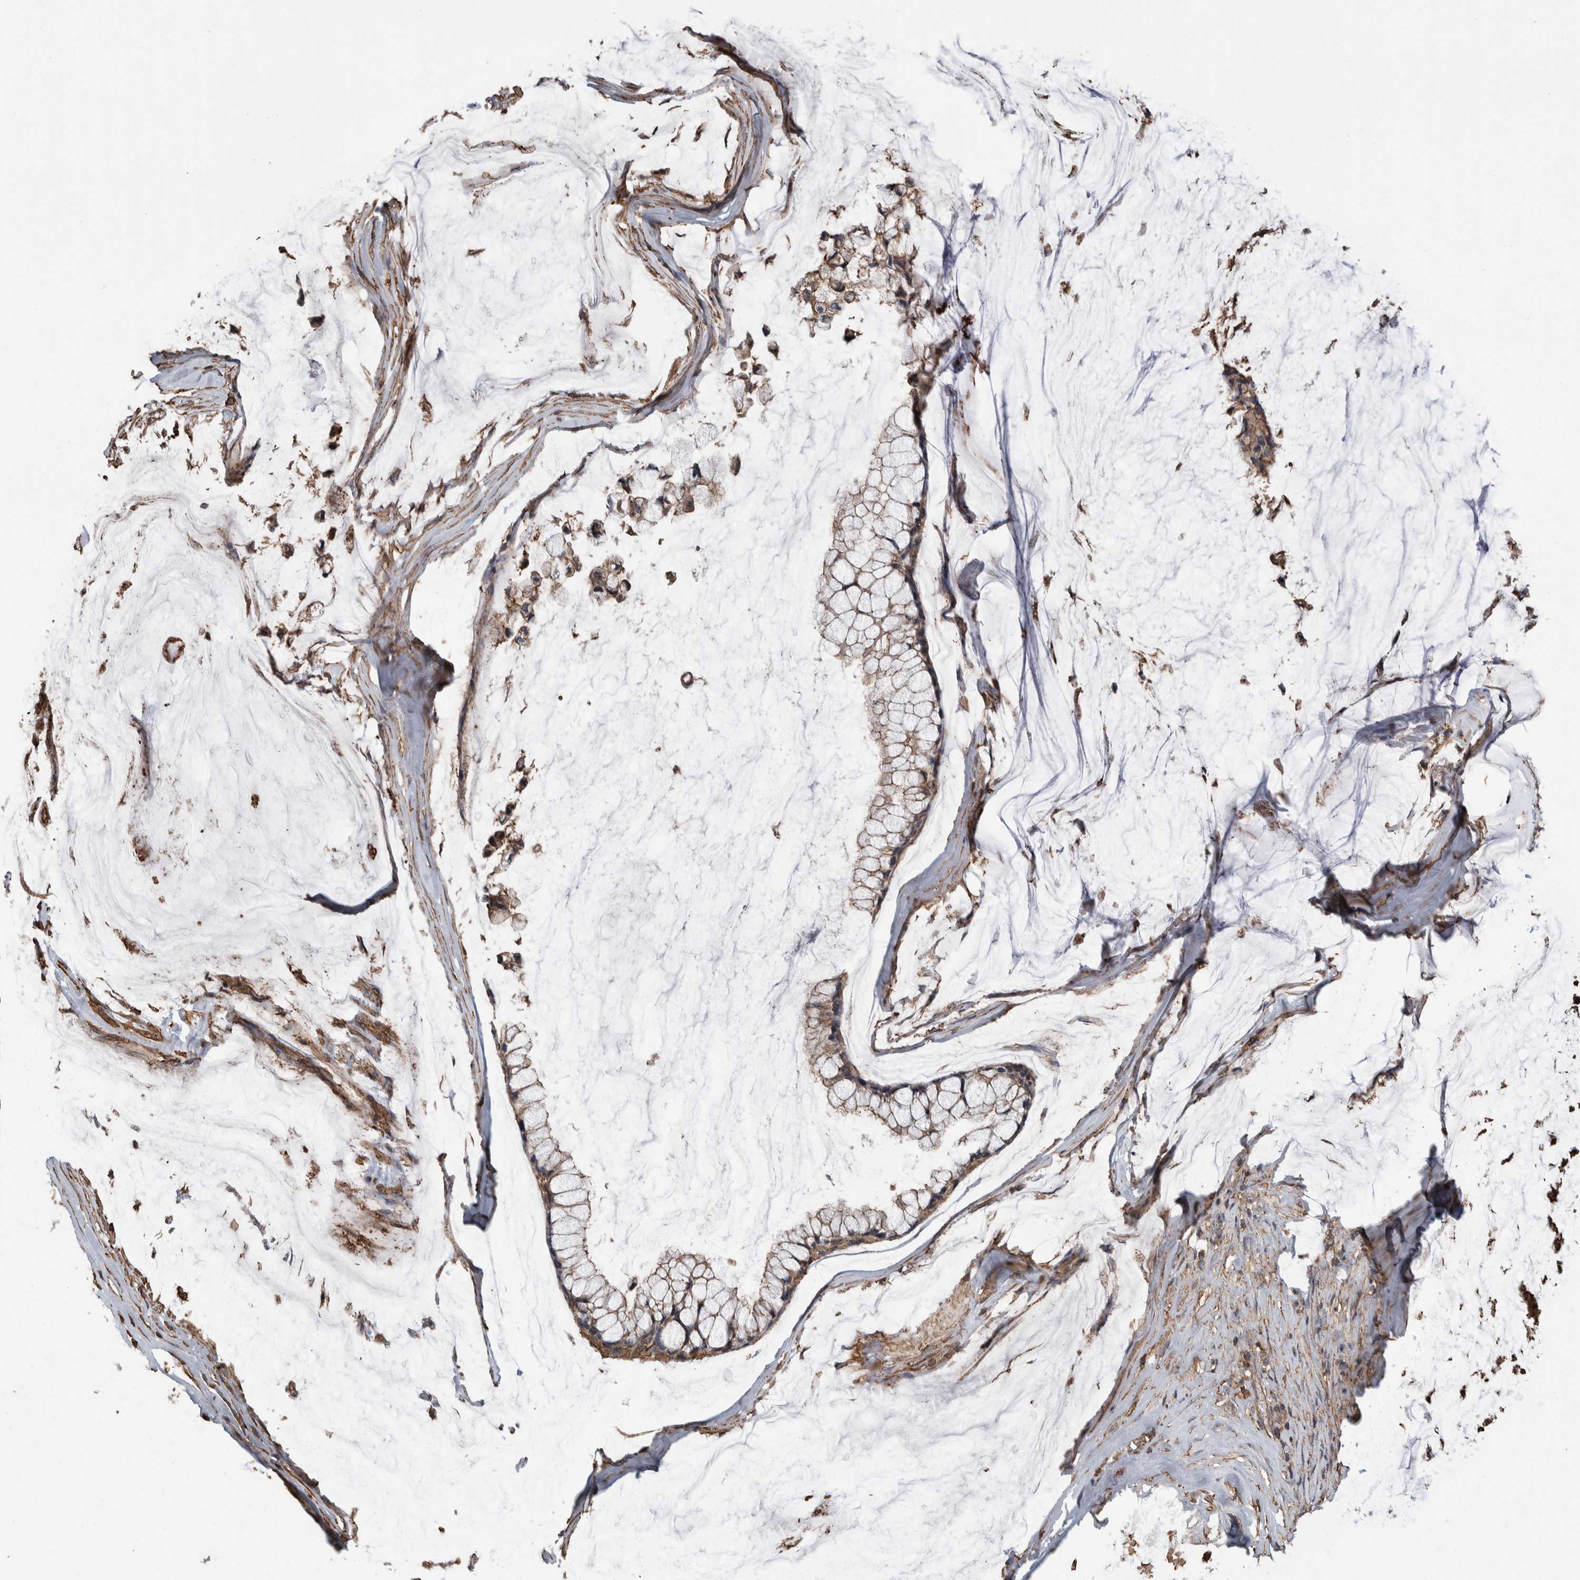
{"staining": {"intensity": "weak", "quantity": ">75%", "location": "cytoplasmic/membranous"}, "tissue": "ovarian cancer", "cell_type": "Tumor cells", "image_type": "cancer", "snomed": [{"axis": "morphology", "description": "Cystadenocarcinoma, mucinous, NOS"}, {"axis": "topography", "description": "Ovary"}], "caption": "Protein staining of ovarian cancer (mucinous cystadenocarcinoma) tissue displays weak cytoplasmic/membranous positivity in about >75% of tumor cells.", "gene": "ENPP2", "patient": {"sex": "female", "age": 39}}